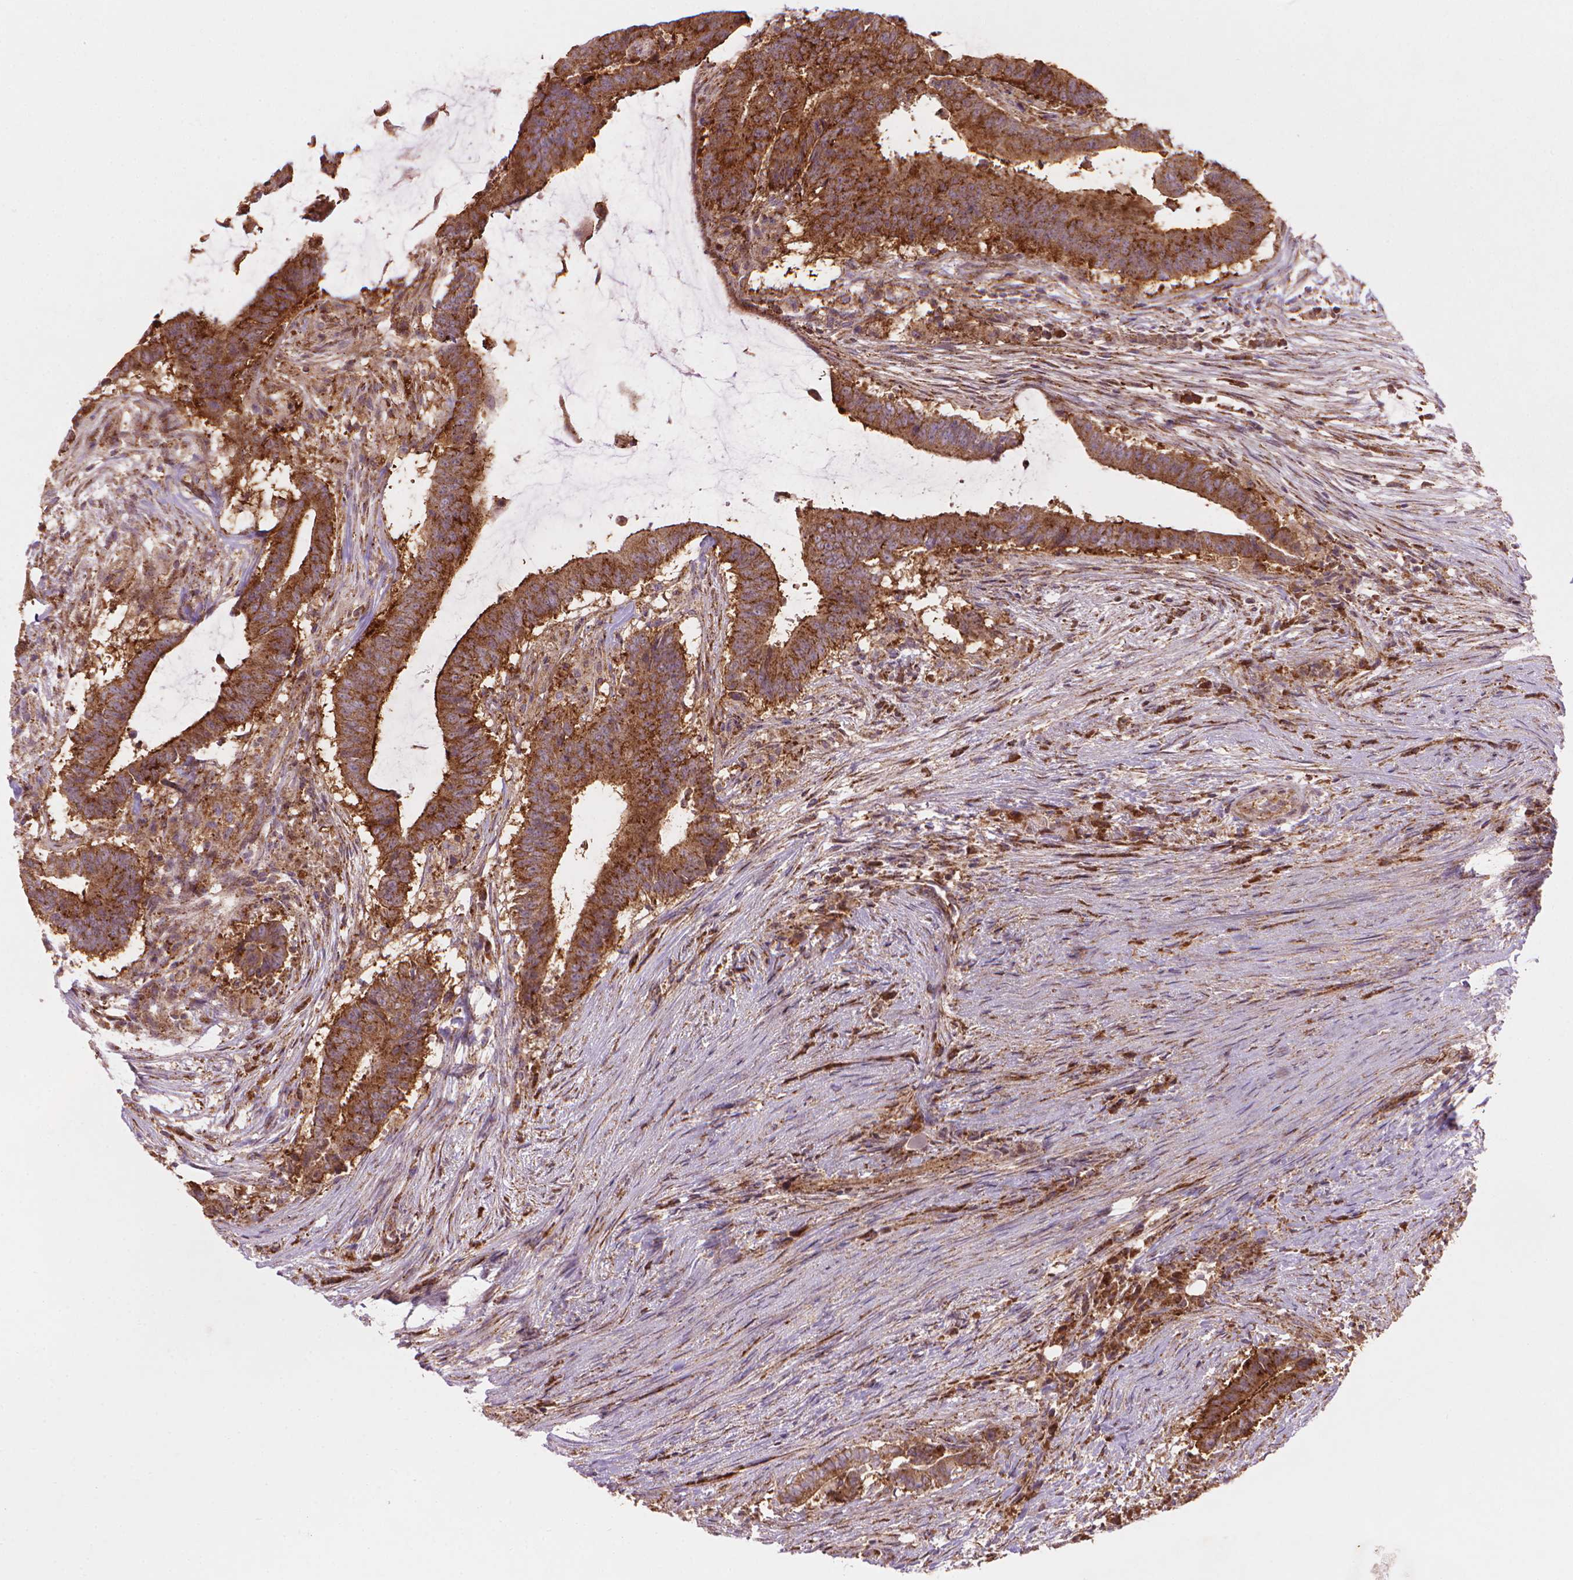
{"staining": {"intensity": "moderate", "quantity": ">75%", "location": "cytoplasmic/membranous"}, "tissue": "colorectal cancer", "cell_type": "Tumor cells", "image_type": "cancer", "snomed": [{"axis": "morphology", "description": "Adenocarcinoma, NOS"}, {"axis": "topography", "description": "Colon"}], "caption": "The micrograph exhibits immunohistochemical staining of colorectal adenocarcinoma. There is moderate cytoplasmic/membranous positivity is seen in approximately >75% of tumor cells.", "gene": "VARS2", "patient": {"sex": "female", "age": 43}}